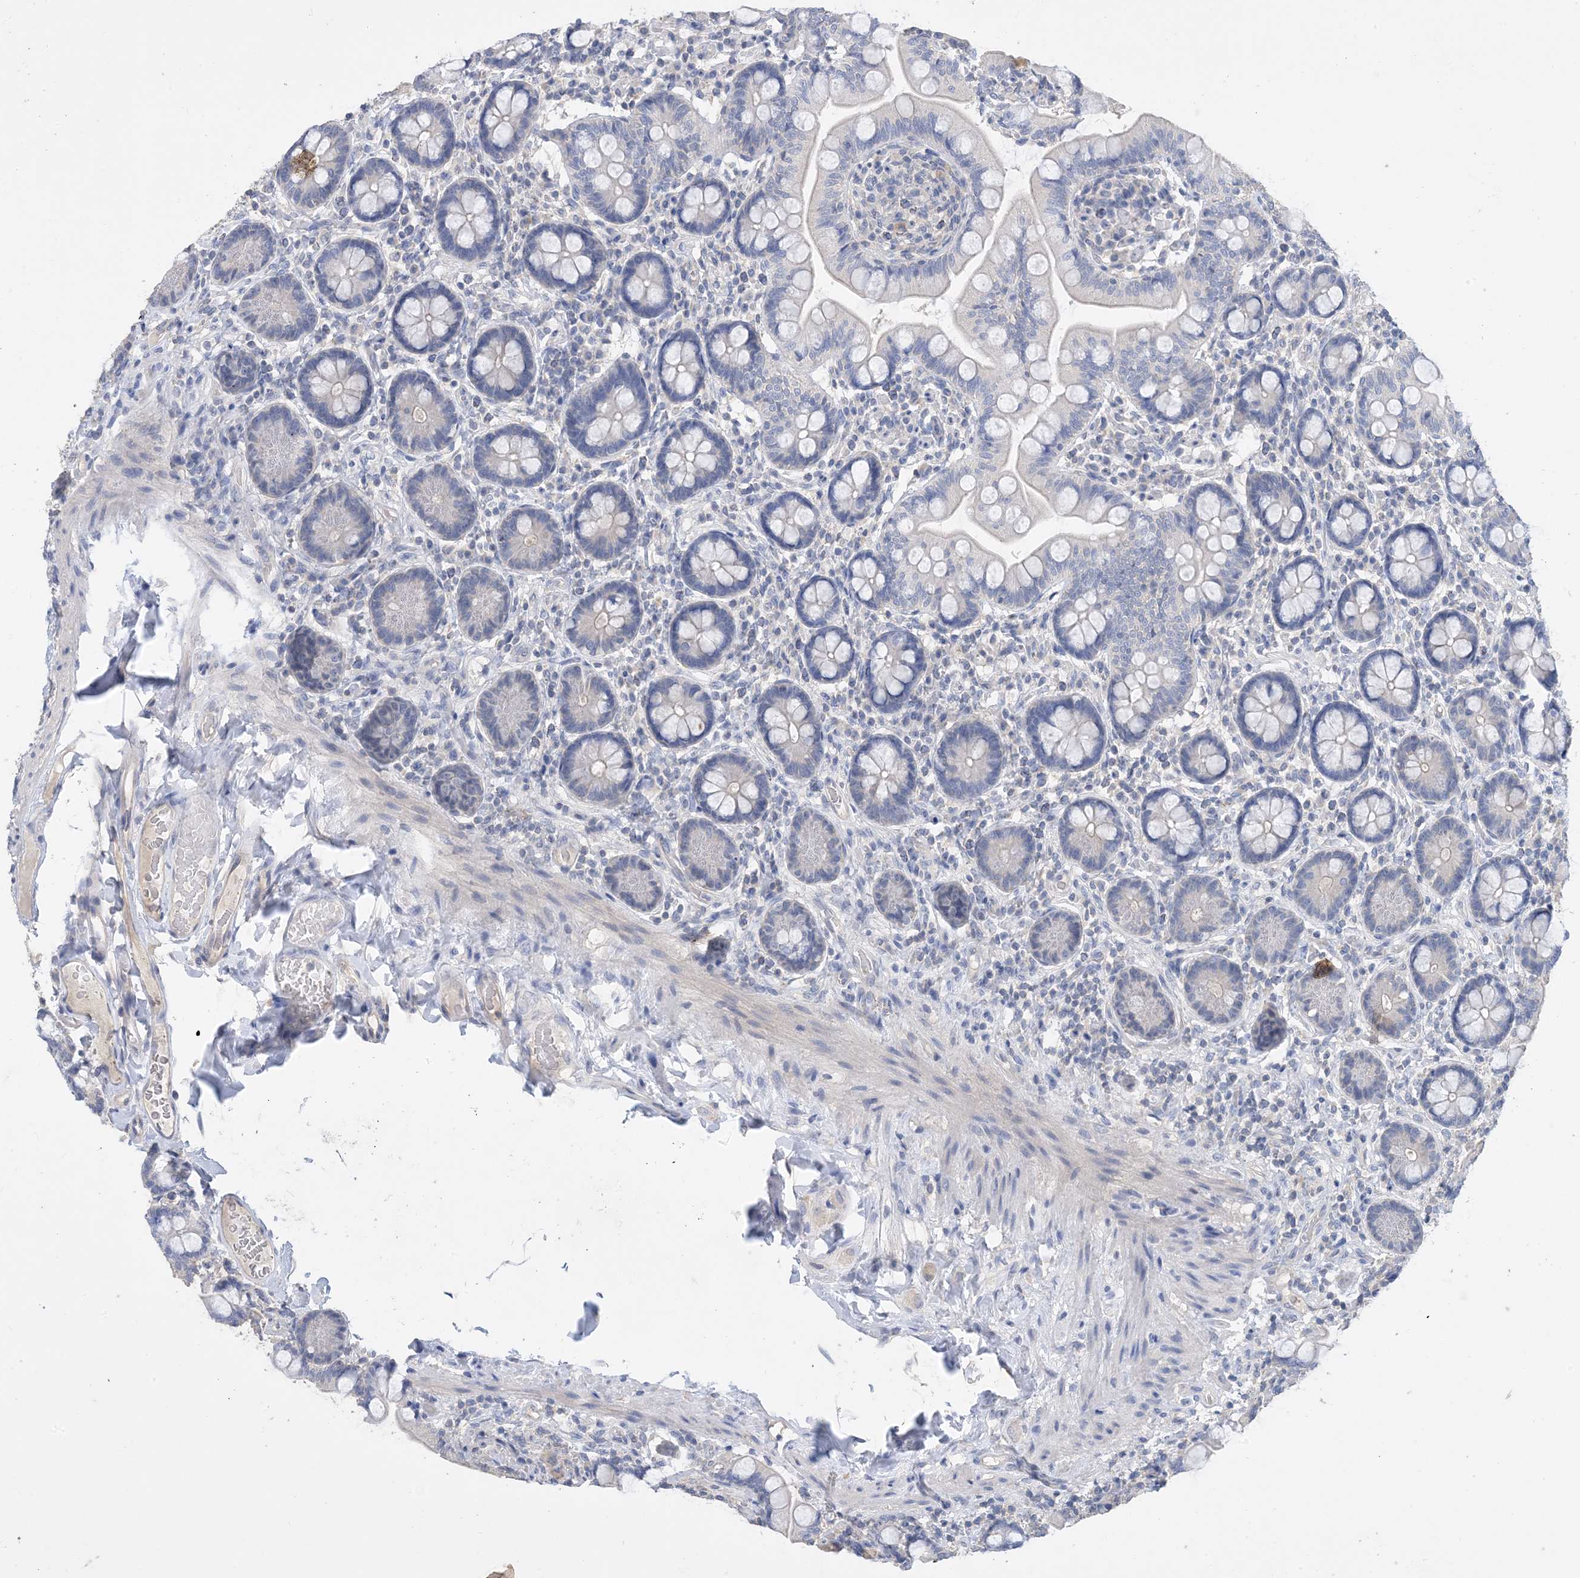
{"staining": {"intensity": "negative", "quantity": "none", "location": "none"}, "tissue": "small intestine", "cell_type": "Glandular cells", "image_type": "normal", "snomed": [{"axis": "morphology", "description": "Normal tissue, NOS"}, {"axis": "topography", "description": "Small intestine"}], "caption": "Glandular cells show no significant expression in unremarkable small intestine. (DAB immunohistochemistry (IHC) visualized using brightfield microscopy, high magnification).", "gene": "KPRP", "patient": {"sex": "female", "age": 64}}